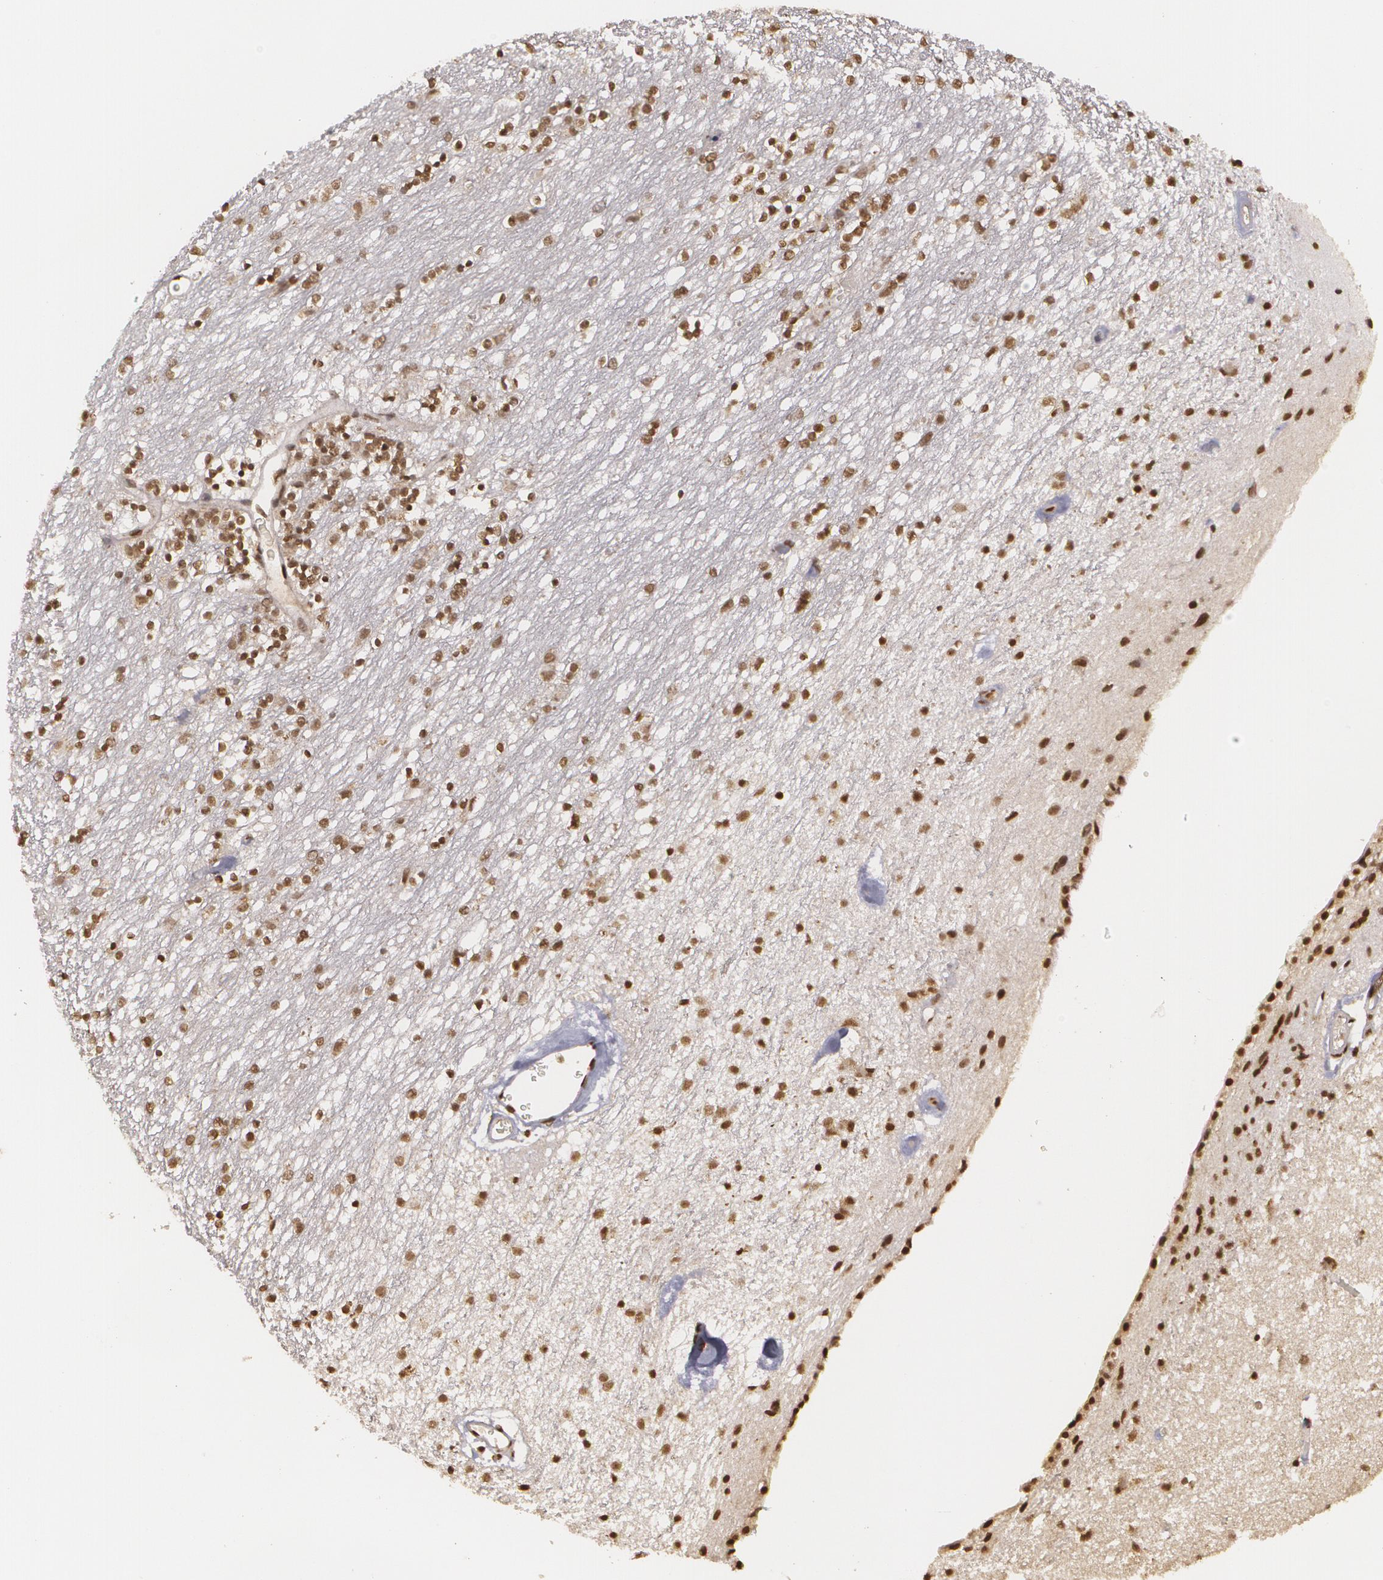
{"staining": {"intensity": "moderate", "quantity": ">75%", "location": "nuclear"}, "tissue": "caudate", "cell_type": "Glial cells", "image_type": "normal", "snomed": [{"axis": "morphology", "description": "Normal tissue, NOS"}, {"axis": "topography", "description": "Lateral ventricle wall"}], "caption": "Immunohistochemistry (IHC) of normal caudate reveals medium levels of moderate nuclear staining in approximately >75% of glial cells. Using DAB (3,3'-diaminobenzidine) (brown) and hematoxylin (blue) stains, captured at high magnification using brightfield microscopy.", "gene": "RXRB", "patient": {"sex": "female", "age": 54}}